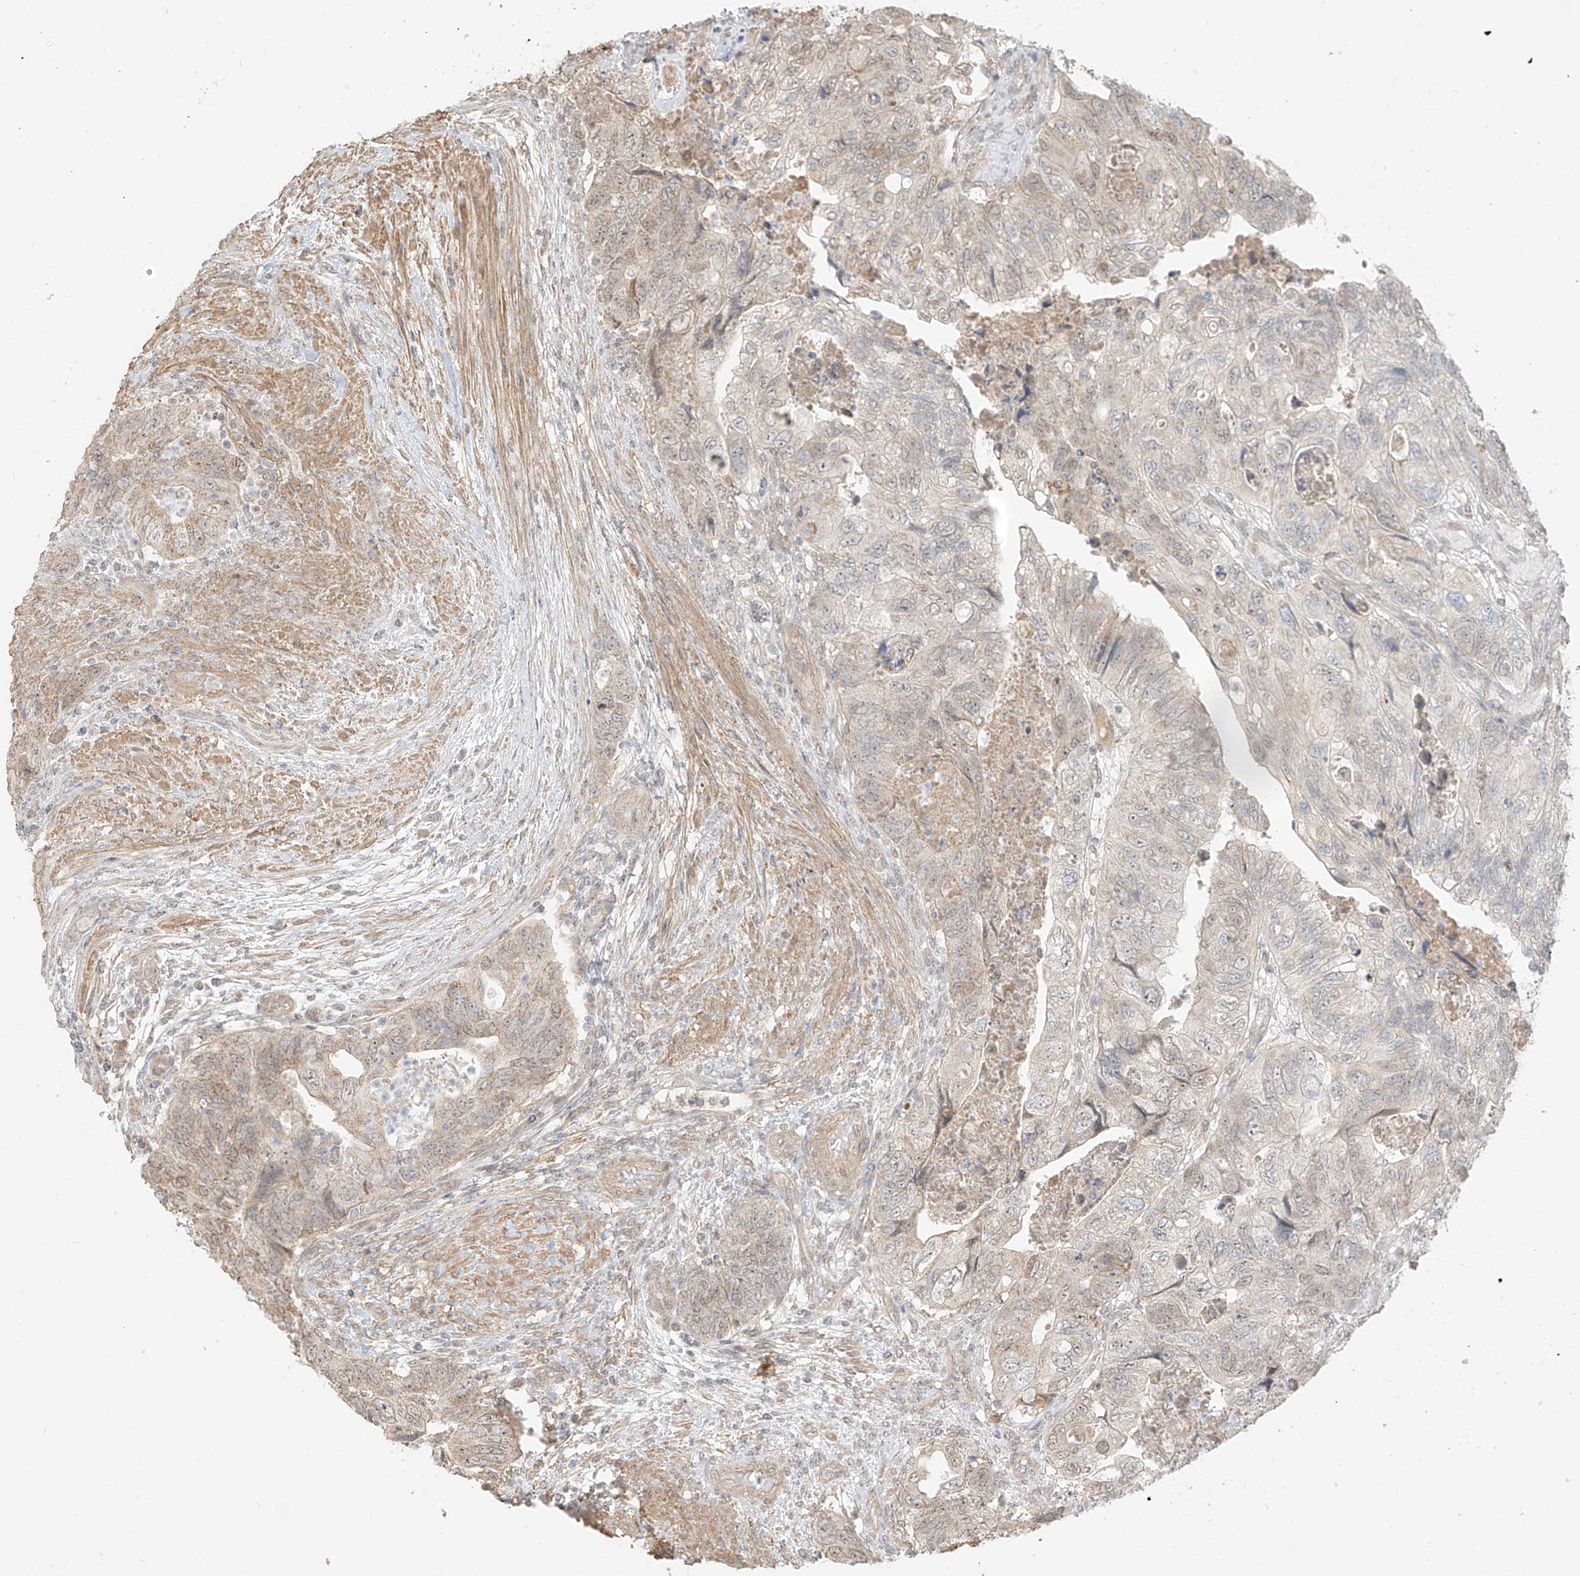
{"staining": {"intensity": "weak", "quantity": "<25%", "location": "cytoplasmic/membranous,nuclear"}, "tissue": "colorectal cancer", "cell_type": "Tumor cells", "image_type": "cancer", "snomed": [{"axis": "morphology", "description": "Adenocarcinoma, NOS"}, {"axis": "topography", "description": "Rectum"}], "caption": "Immunohistochemical staining of colorectal cancer exhibits no significant staining in tumor cells.", "gene": "ABCD1", "patient": {"sex": "male", "age": 63}}